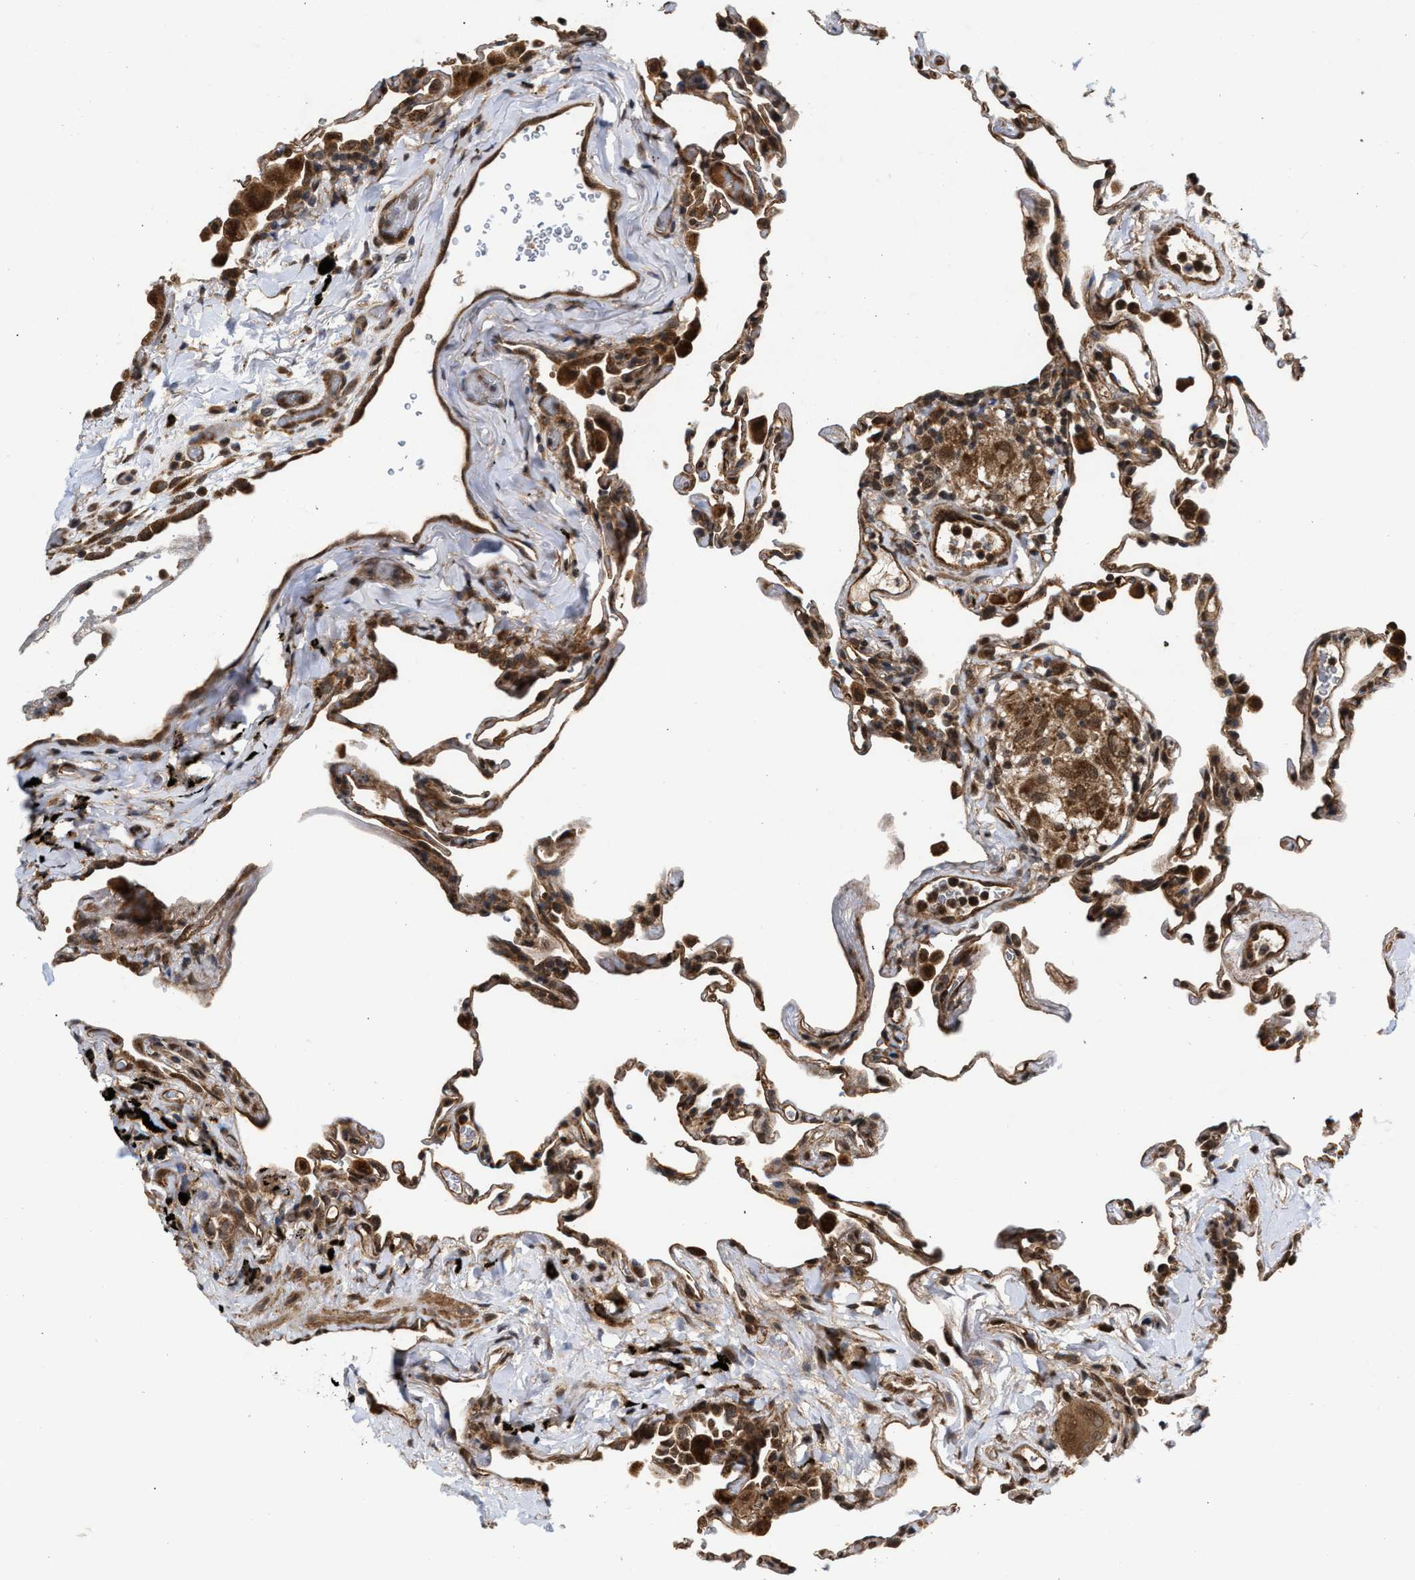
{"staining": {"intensity": "moderate", "quantity": ">75%", "location": "cytoplasmic/membranous"}, "tissue": "lung", "cell_type": "Alveolar cells", "image_type": "normal", "snomed": [{"axis": "morphology", "description": "Normal tissue, NOS"}, {"axis": "topography", "description": "Lung"}], "caption": "The photomicrograph shows a brown stain indicating the presence of a protein in the cytoplasmic/membranous of alveolar cells in lung.", "gene": "CFLAR", "patient": {"sex": "male", "age": 59}}